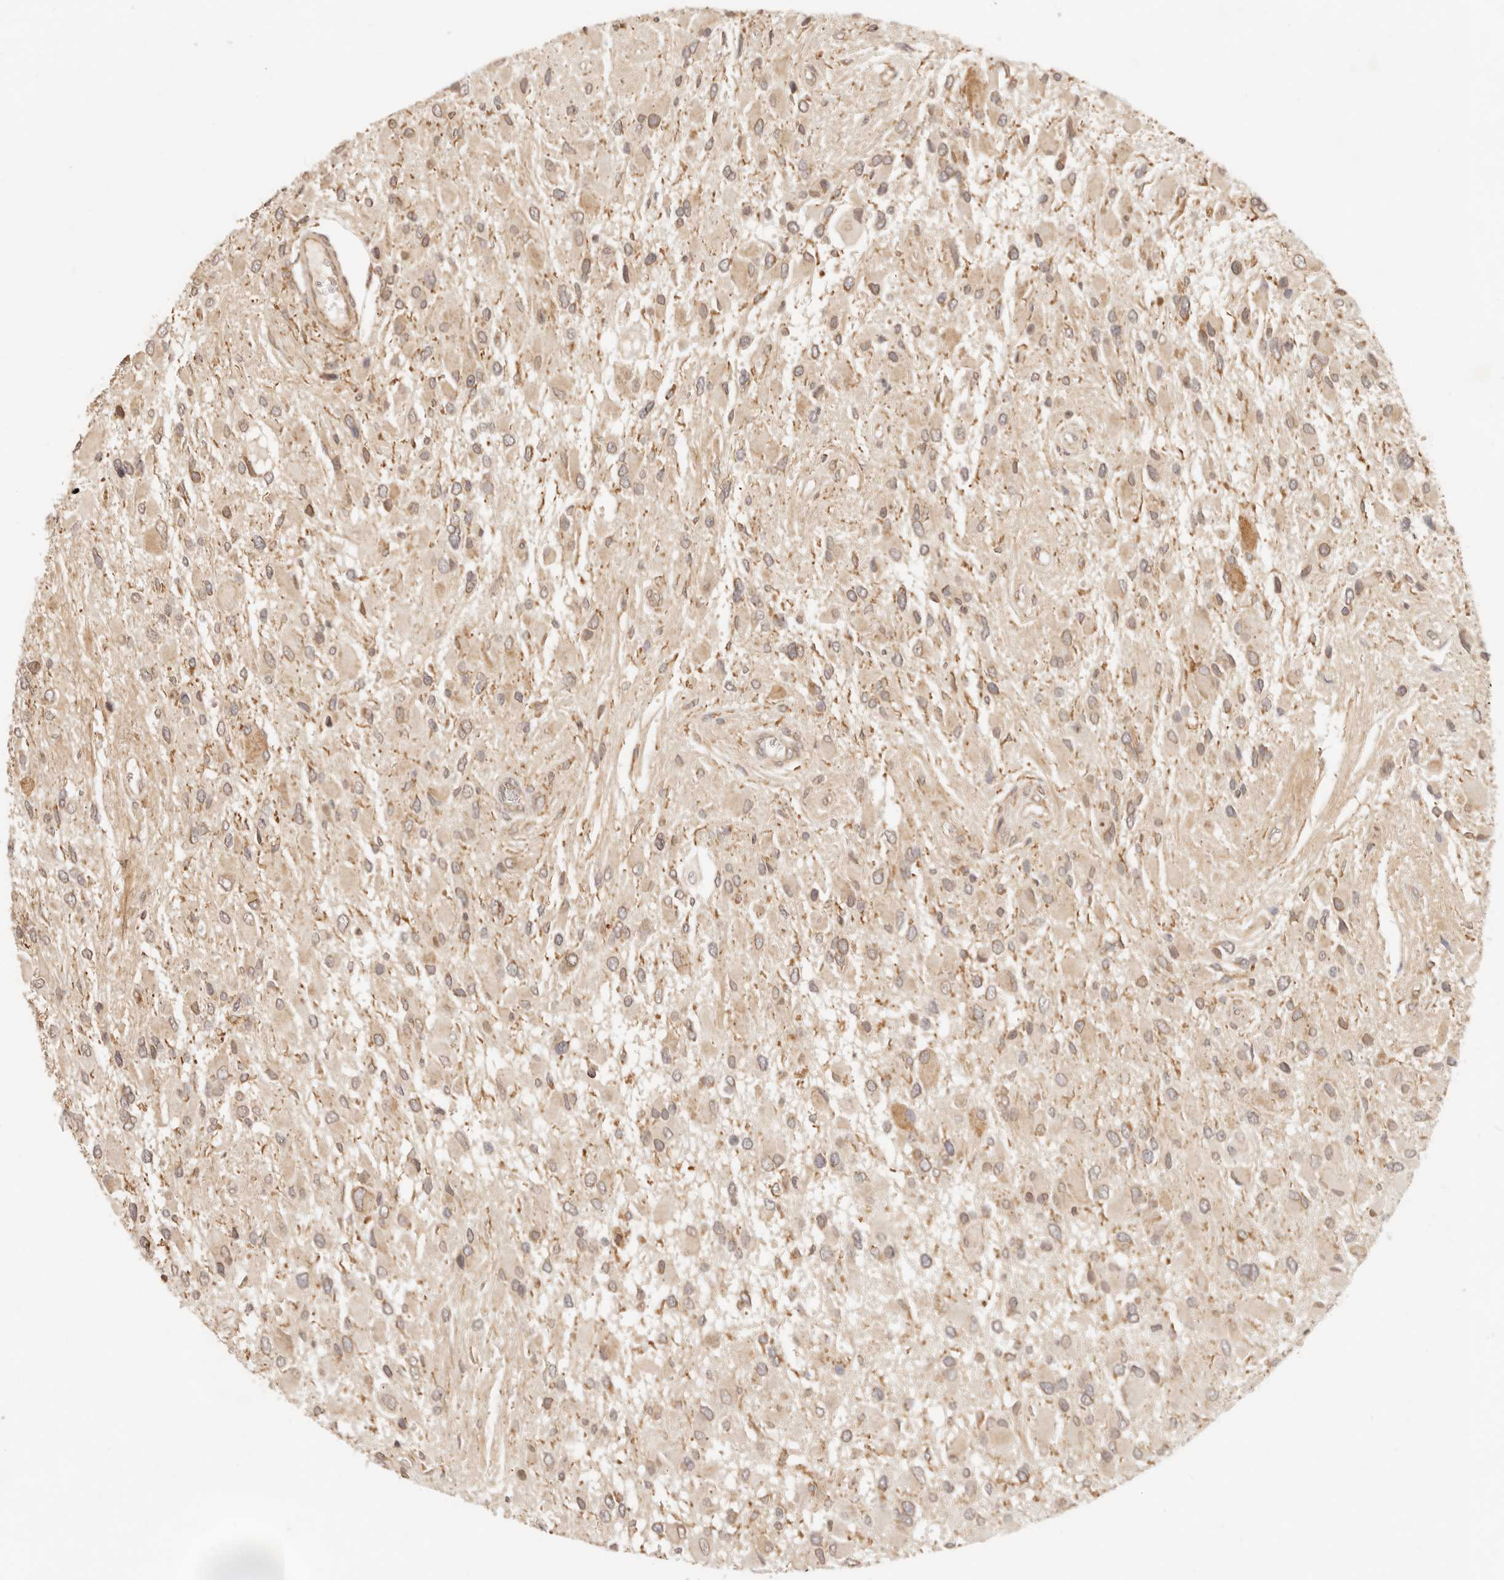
{"staining": {"intensity": "weak", "quantity": "25%-75%", "location": "cytoplasmic/membranous"}, "tissue": "glioma", "cell_type": "Tumor cells", "image_type": "cancer", "snomed": [{"axis": "morphology", "description": "Glioma, malignant, High grade"}, {"axis": "topography", "description": "Brain"}], "caption": "Weak cytoplasmic/membranous protein positivity is present in about 25%-75% of tumor cells in malignant glioma (high-grade).", "gene": "TIMM17A", "patient": {"sex": "male", "age": 53}}